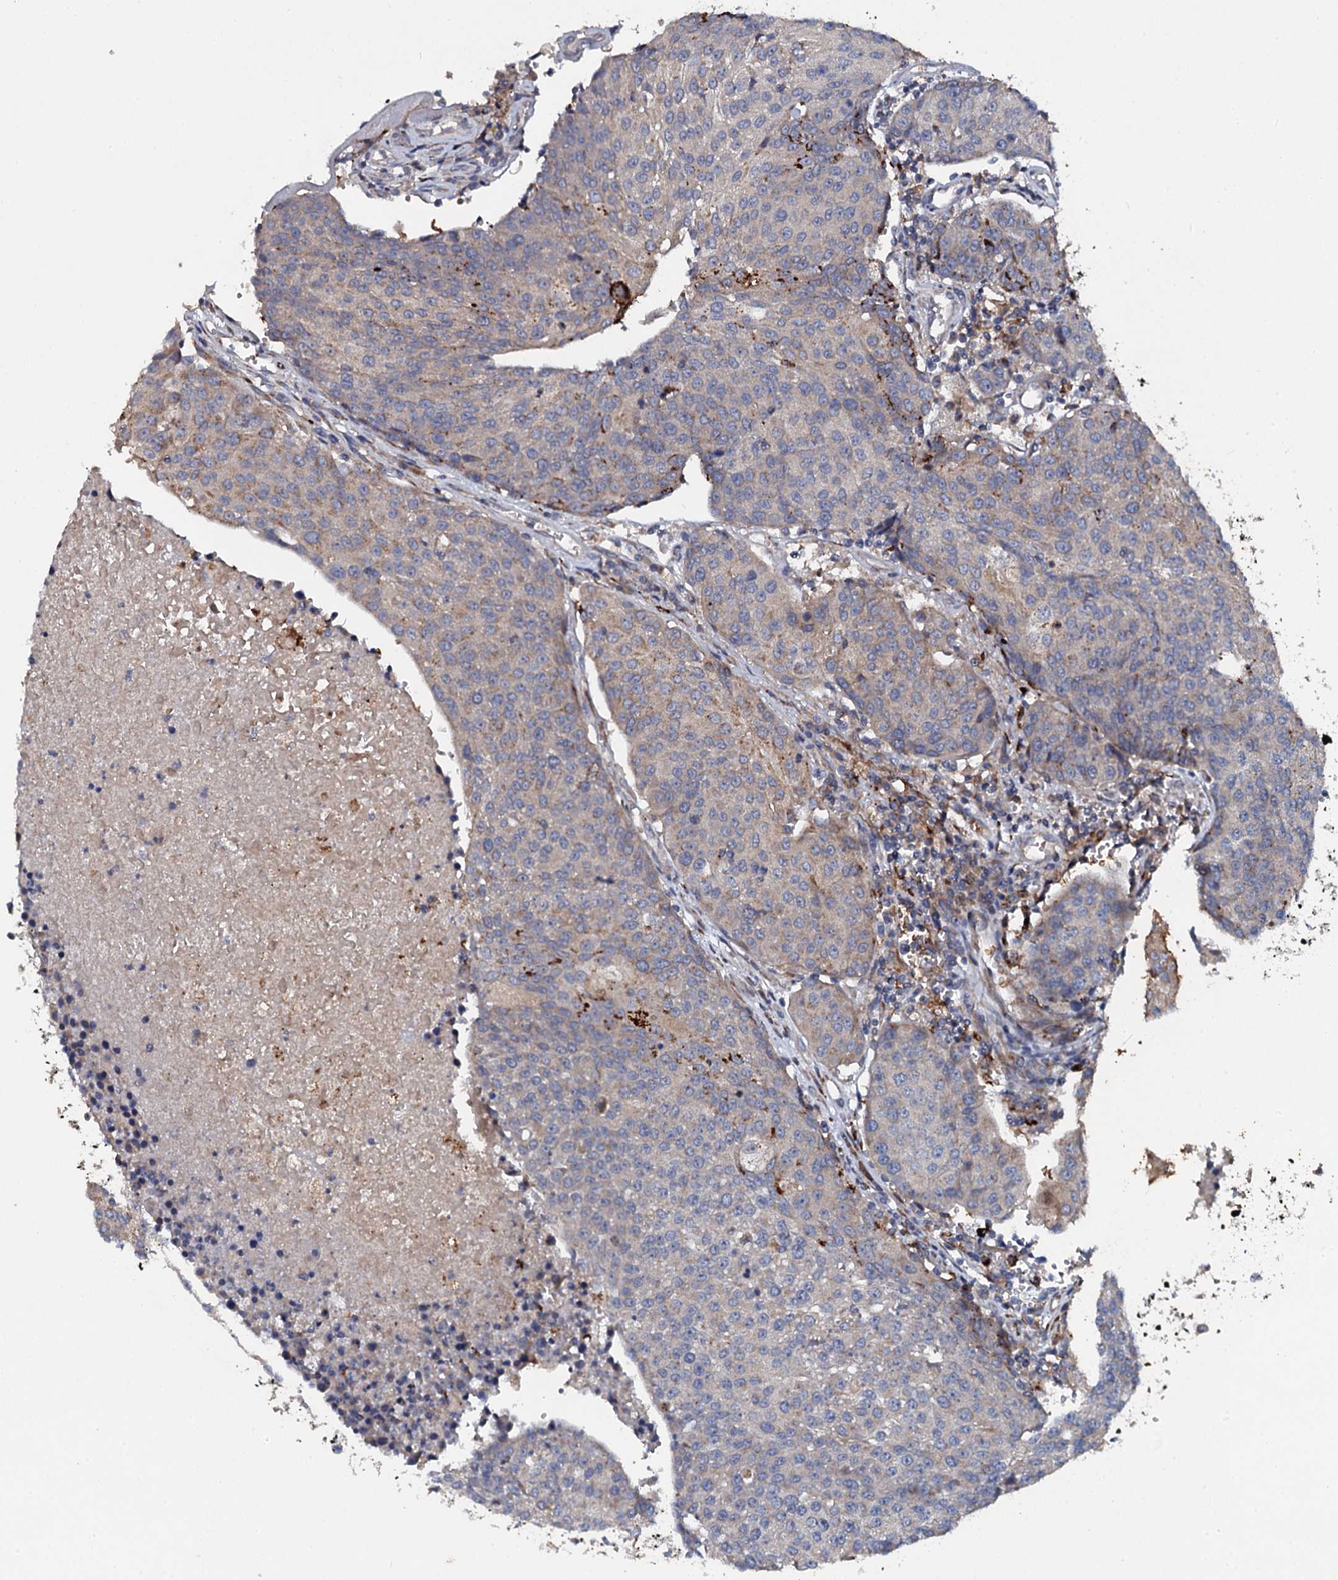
{"staining": {"intensity": "weak", "quantity": "<25%", "location": "cytoplasmic/membranous"}, "tissue": "urothelial cancer", "cell_type": "Tumor cells", "image_type": "cancer", "snomed": [{"axis": "morphology", "description": "Urothelial carcinoma, High grade"}, {"axis": "topography", "description": "Urinary bladder"}], "caption": "Immunohistochemistry of urothelial carcinoma (high-grade) exhibits no expression in tumor cells. (Stains: DAB IHC with hematoxylin counter stain, Microscopy: brightfield microscopy at high magnification).", "gene": "LRRC28", "patient": {"sex": "female", "age": 85}}